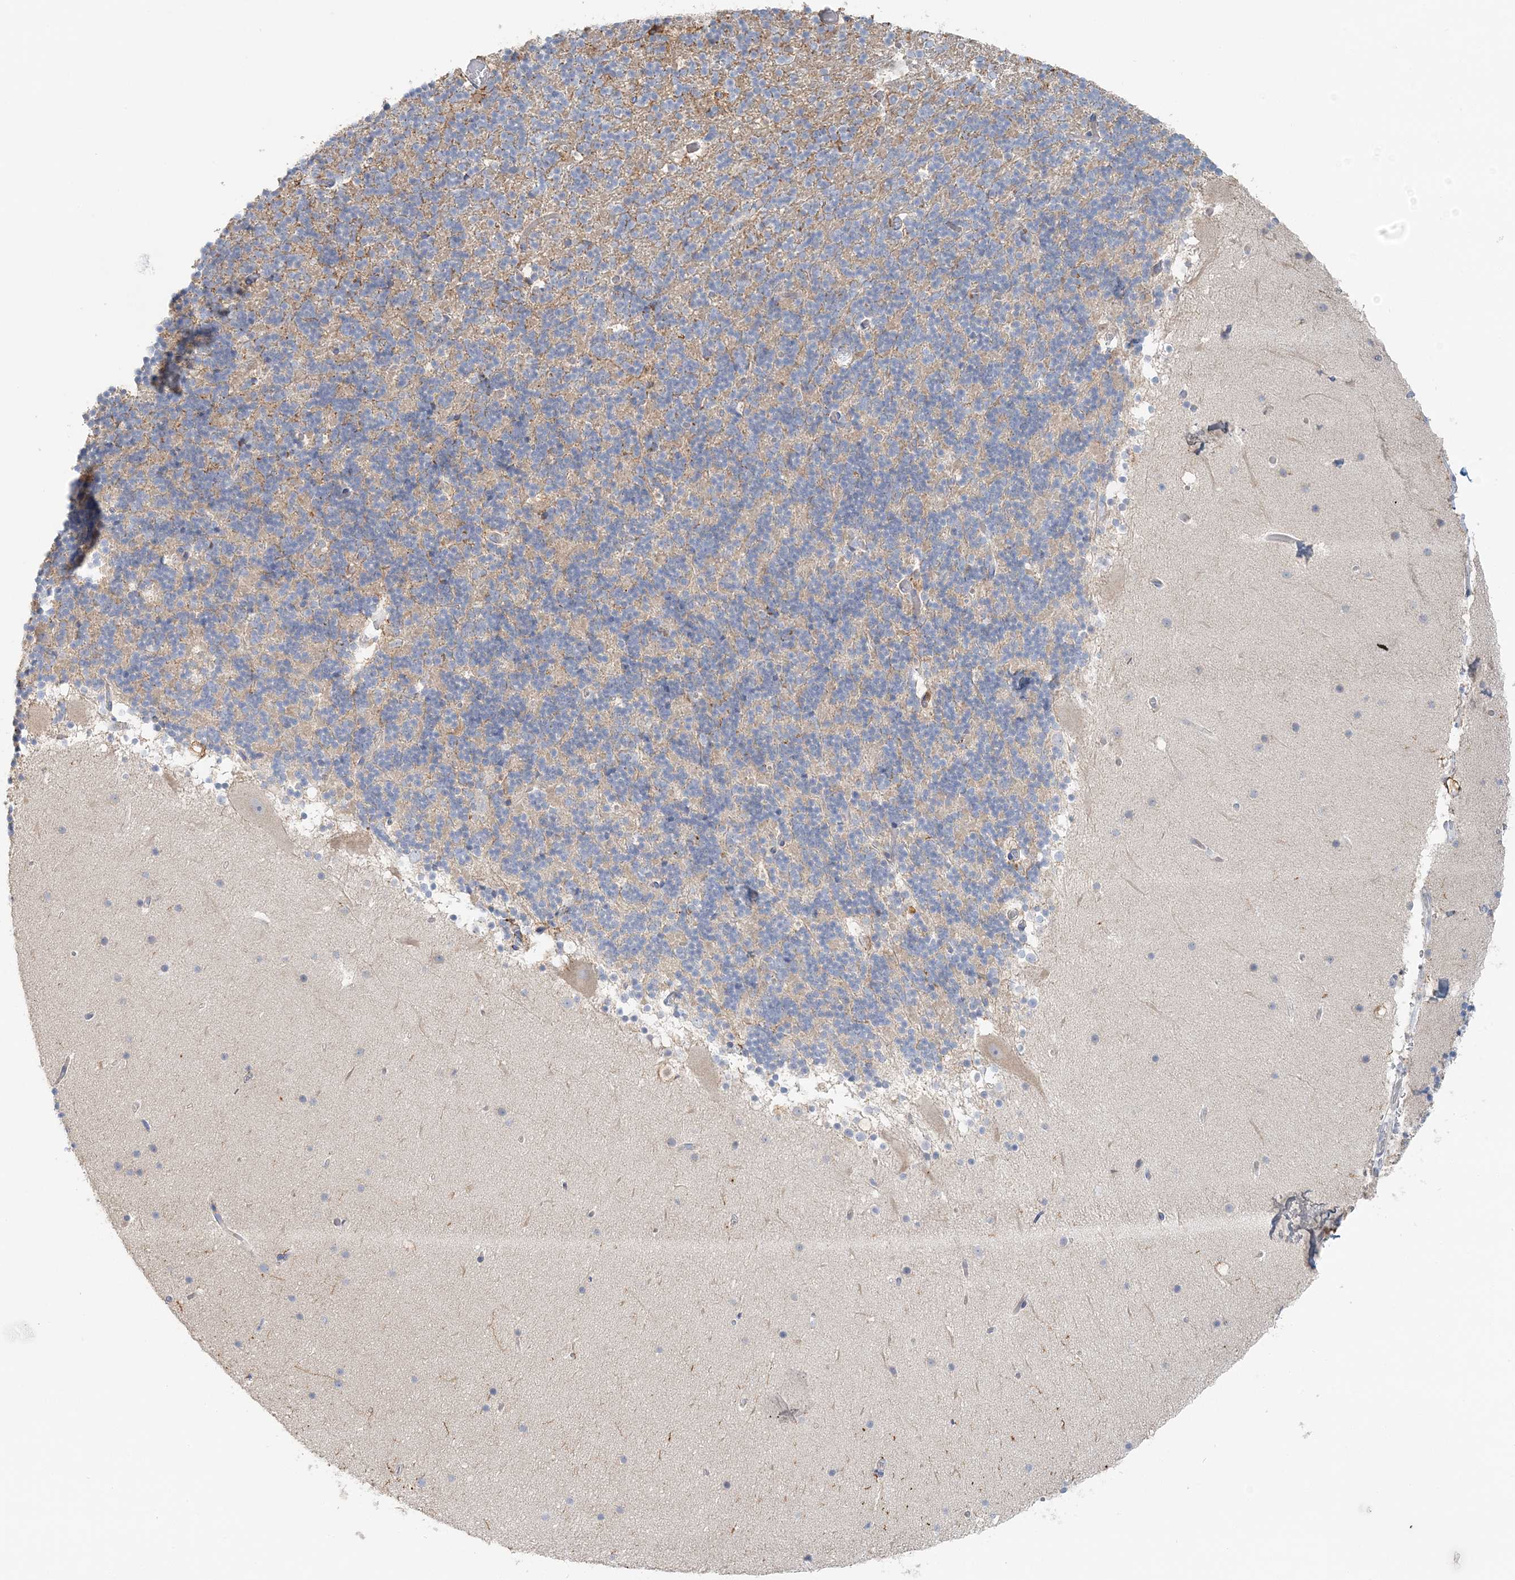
{"staining": {"intensity": "weak", "quantity": "<25%", "location": "cytoplasmic/membranous"}, "tissue": "cerebellum", "cell_type": "Cells in granular layer", "image_type": "normal", "snomed": [{"axis": "morphology", "description": "Normal tissue, NOS"}, {"axis": "topography", "description": "Cerebellum"}], "caption": "High magnification brightfield microscopy of normal cerebellum stained with DAB (3,3'-diaminobenzidine) (brown) and counterstained with hematoxylin (blue): cells in granular layer show no significant staining.", "gene": "TBC1D5", "patient": {"sex": "male", "age": 57}}